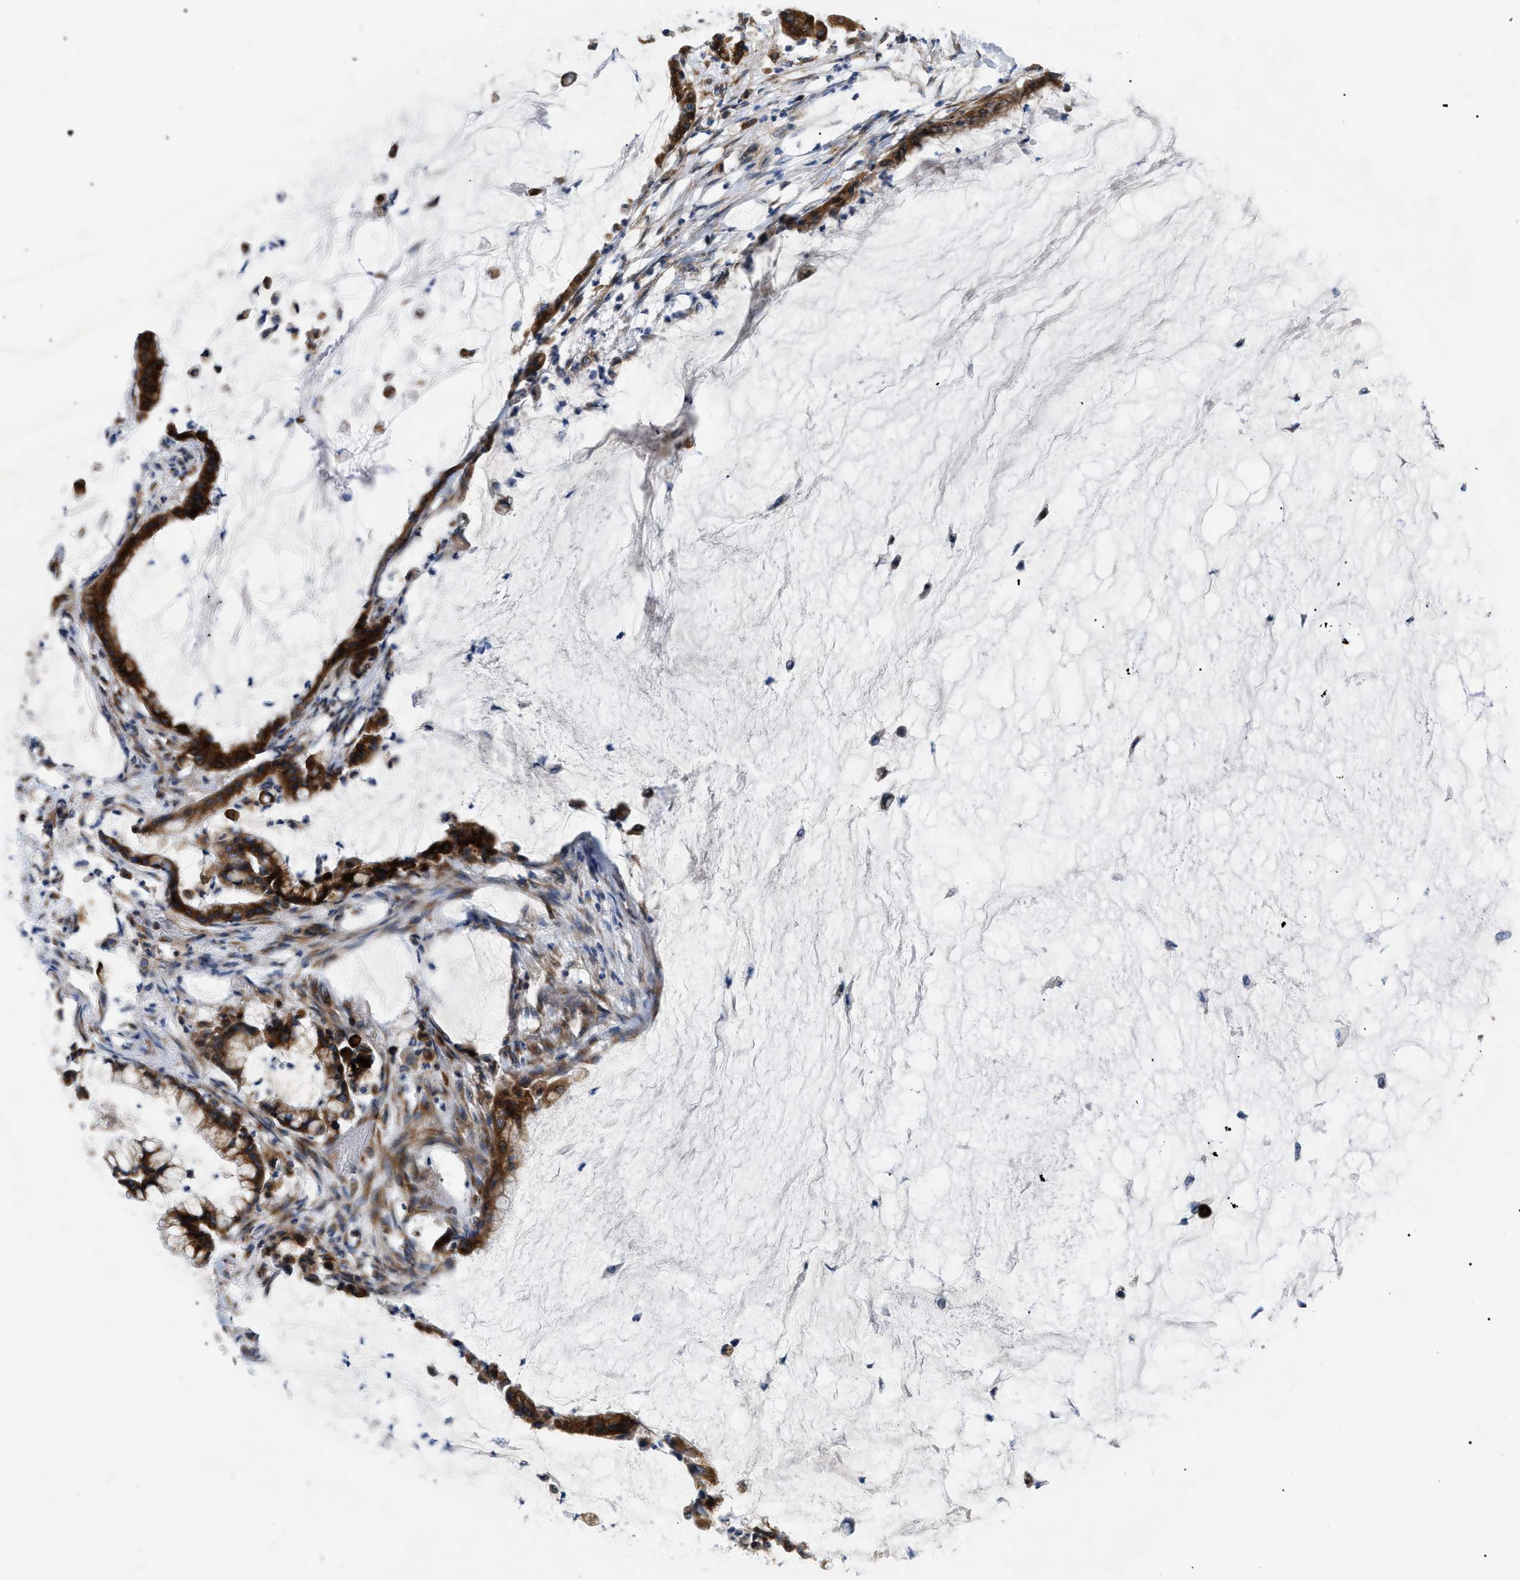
{"staining": {"intensity": "strong", "quantity": ">75%", "location": "cytoplasmic/membranous"}, "tissue": "pancreatic cancer", "cell_type": "Tumor cells", "image_type": "cancer", "snomed": [{"axis": "morphology", "description": "Adenocarcinoma, NOS"}, {"axis": "topography", "description": "Pancreas"}], "caption": "Pancreatic cancer (adenocarcinoma) stained with a protein marker displays strong staining in tumor cells.", "gene": "DERL1", "patient": {"sex": "male", "age": 41}}